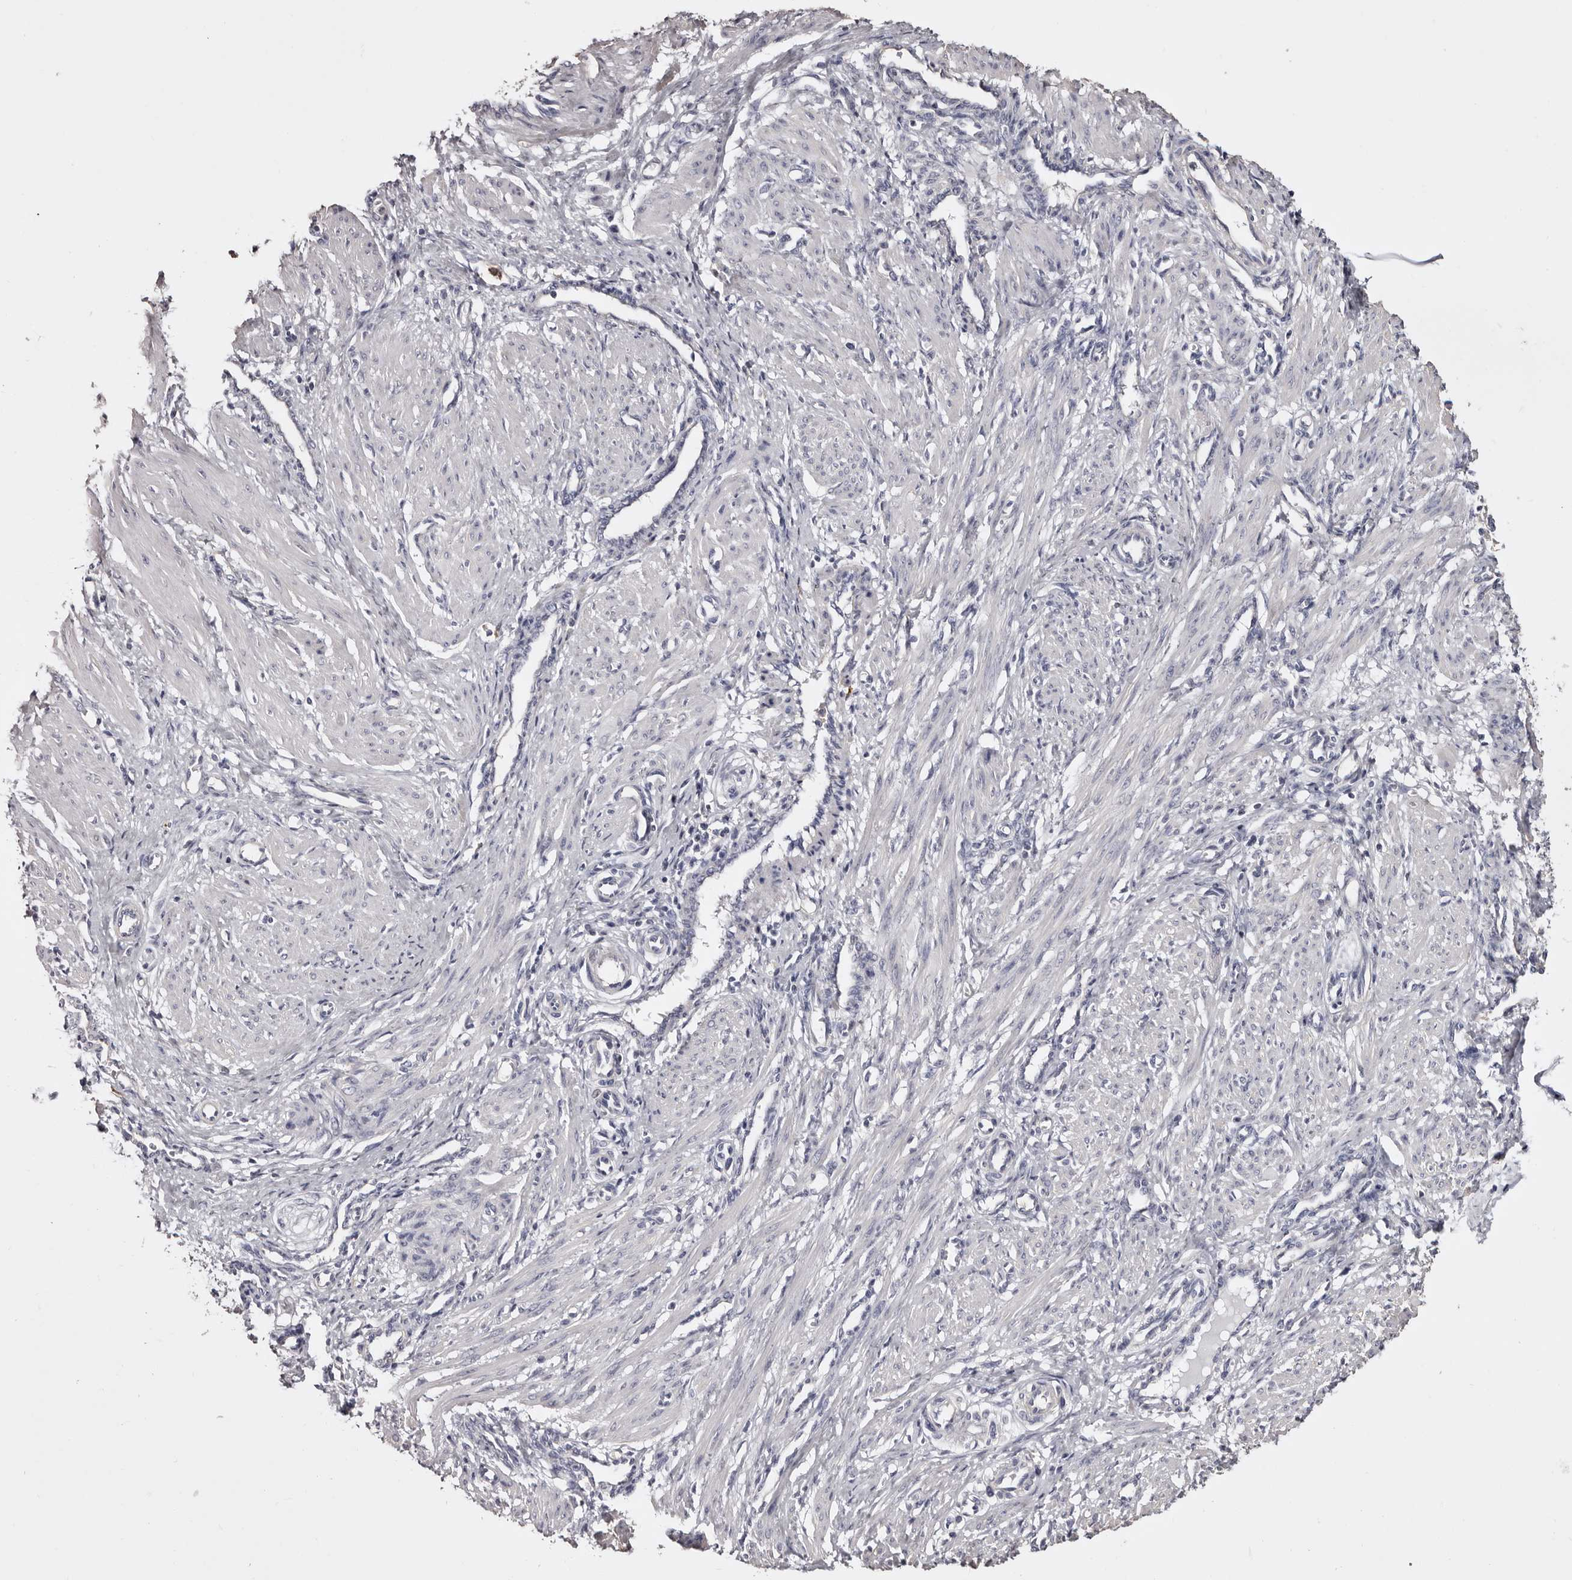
{"staining": {"intensity": "negative", "quantity": "none", "location": "none"}, "tissue": "smooth muscle", "cell_type": "Smooth muscle cells", "image_type": "normal", "snomed": [{"axis": "morphology", "description": "Normal tissue, NOS"}, {"axis": "topography", "description": "Endometrium"}], "caption": "Immunohistochemistry (IHC) of normal smooth muscle displays no positivity in smooth muscle cells. (Immunohistochemistry (IHC), brightfield microscopy, high magnification).", "gene": "LAD1", "patient": {"sex": "female", "age": 33}}